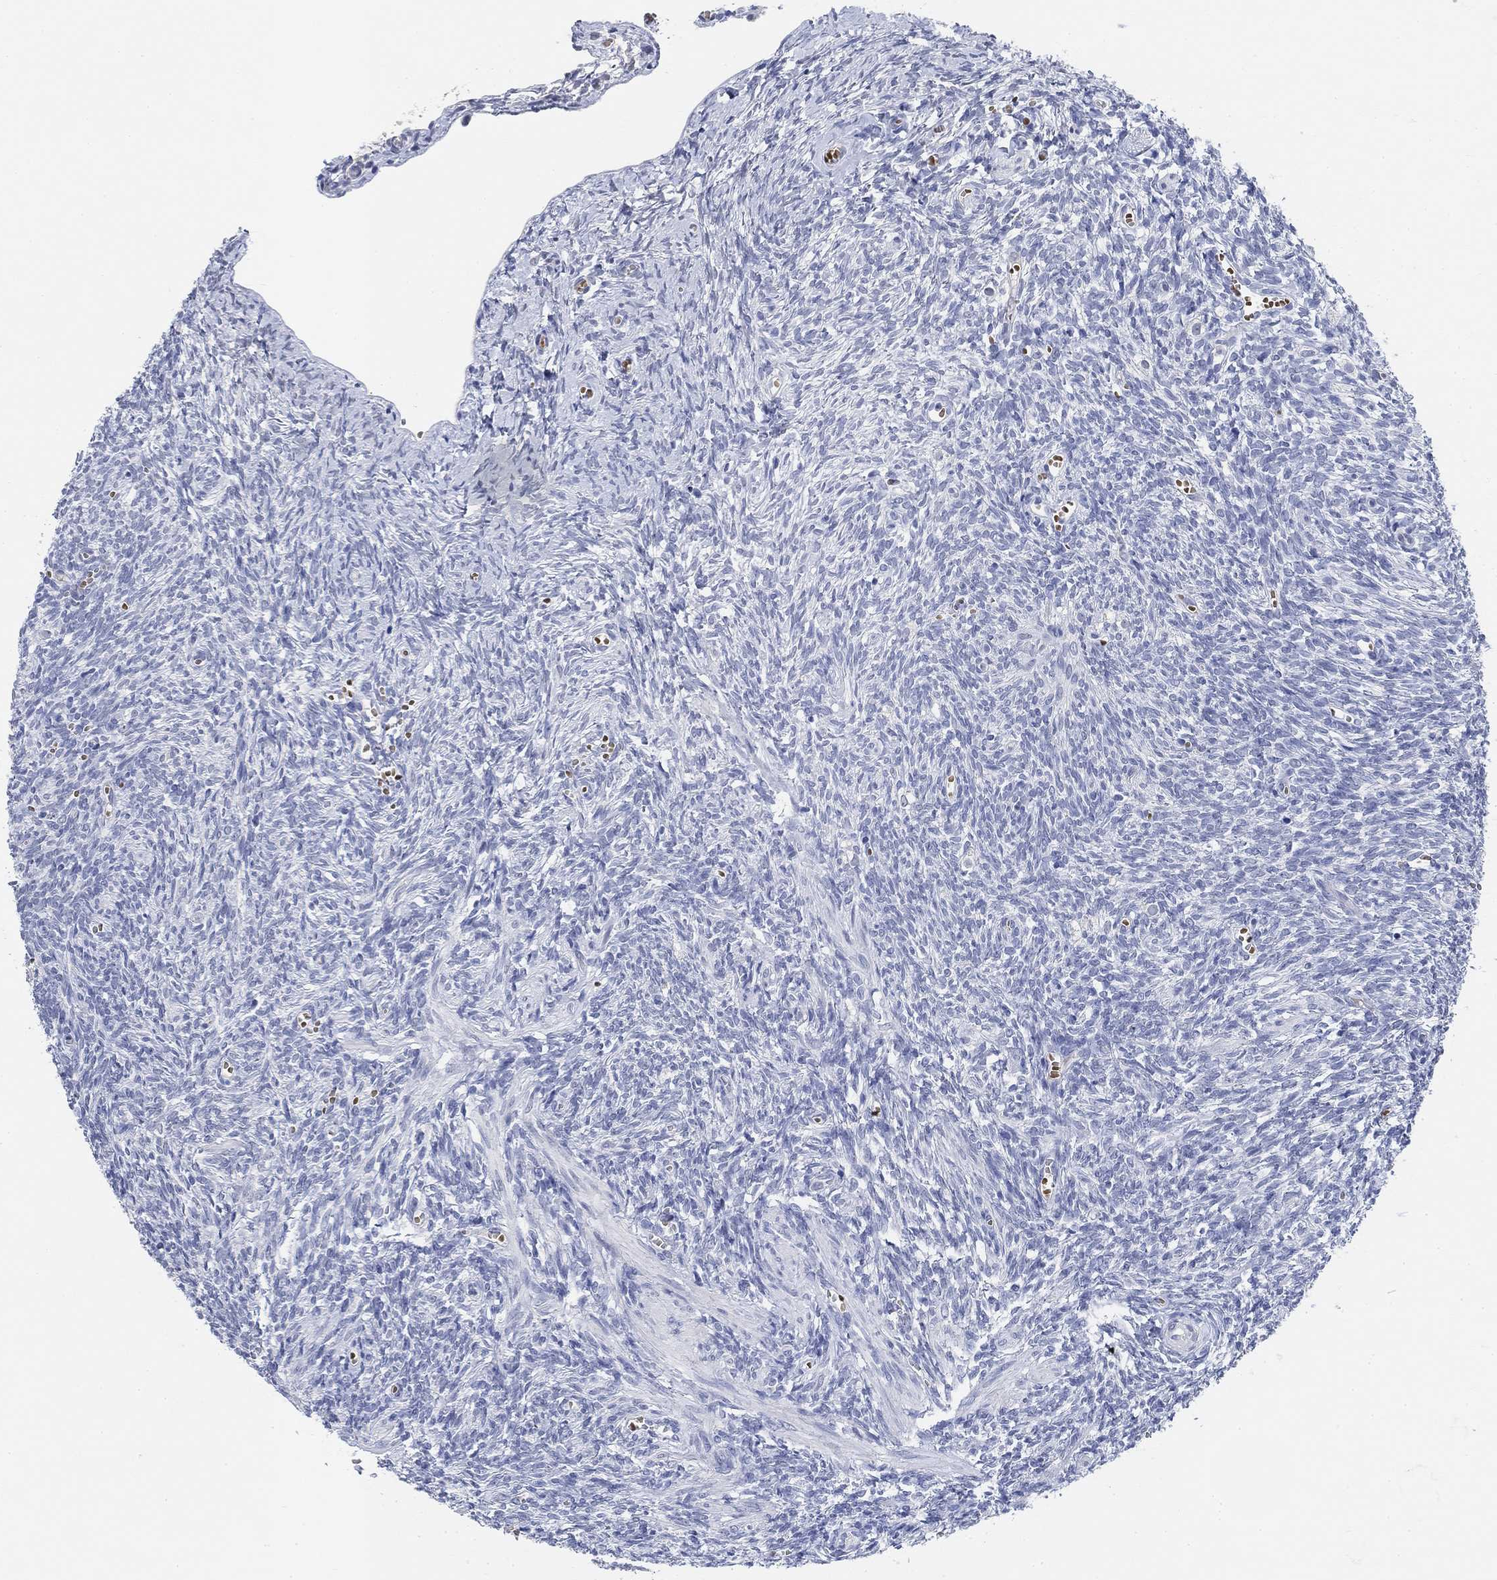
{"staining": {"intensity": "negative", "quantity": "none", "location": "none"}, "tissue": "ovary", "cell_type": "Follicle cells", "image_type": "normal", "snomed": [{"axis": "morphology", "description": "Normal tissue, NOS"}, {"axis": "topography", "description": "Ovary"}], "caption": "This is a micrograph of immunohistochemistry staining of benign ovary, which shows no staining in follicle cells.", "gene": "PAX6", "patient": {"sex": "female", "age": 43}}